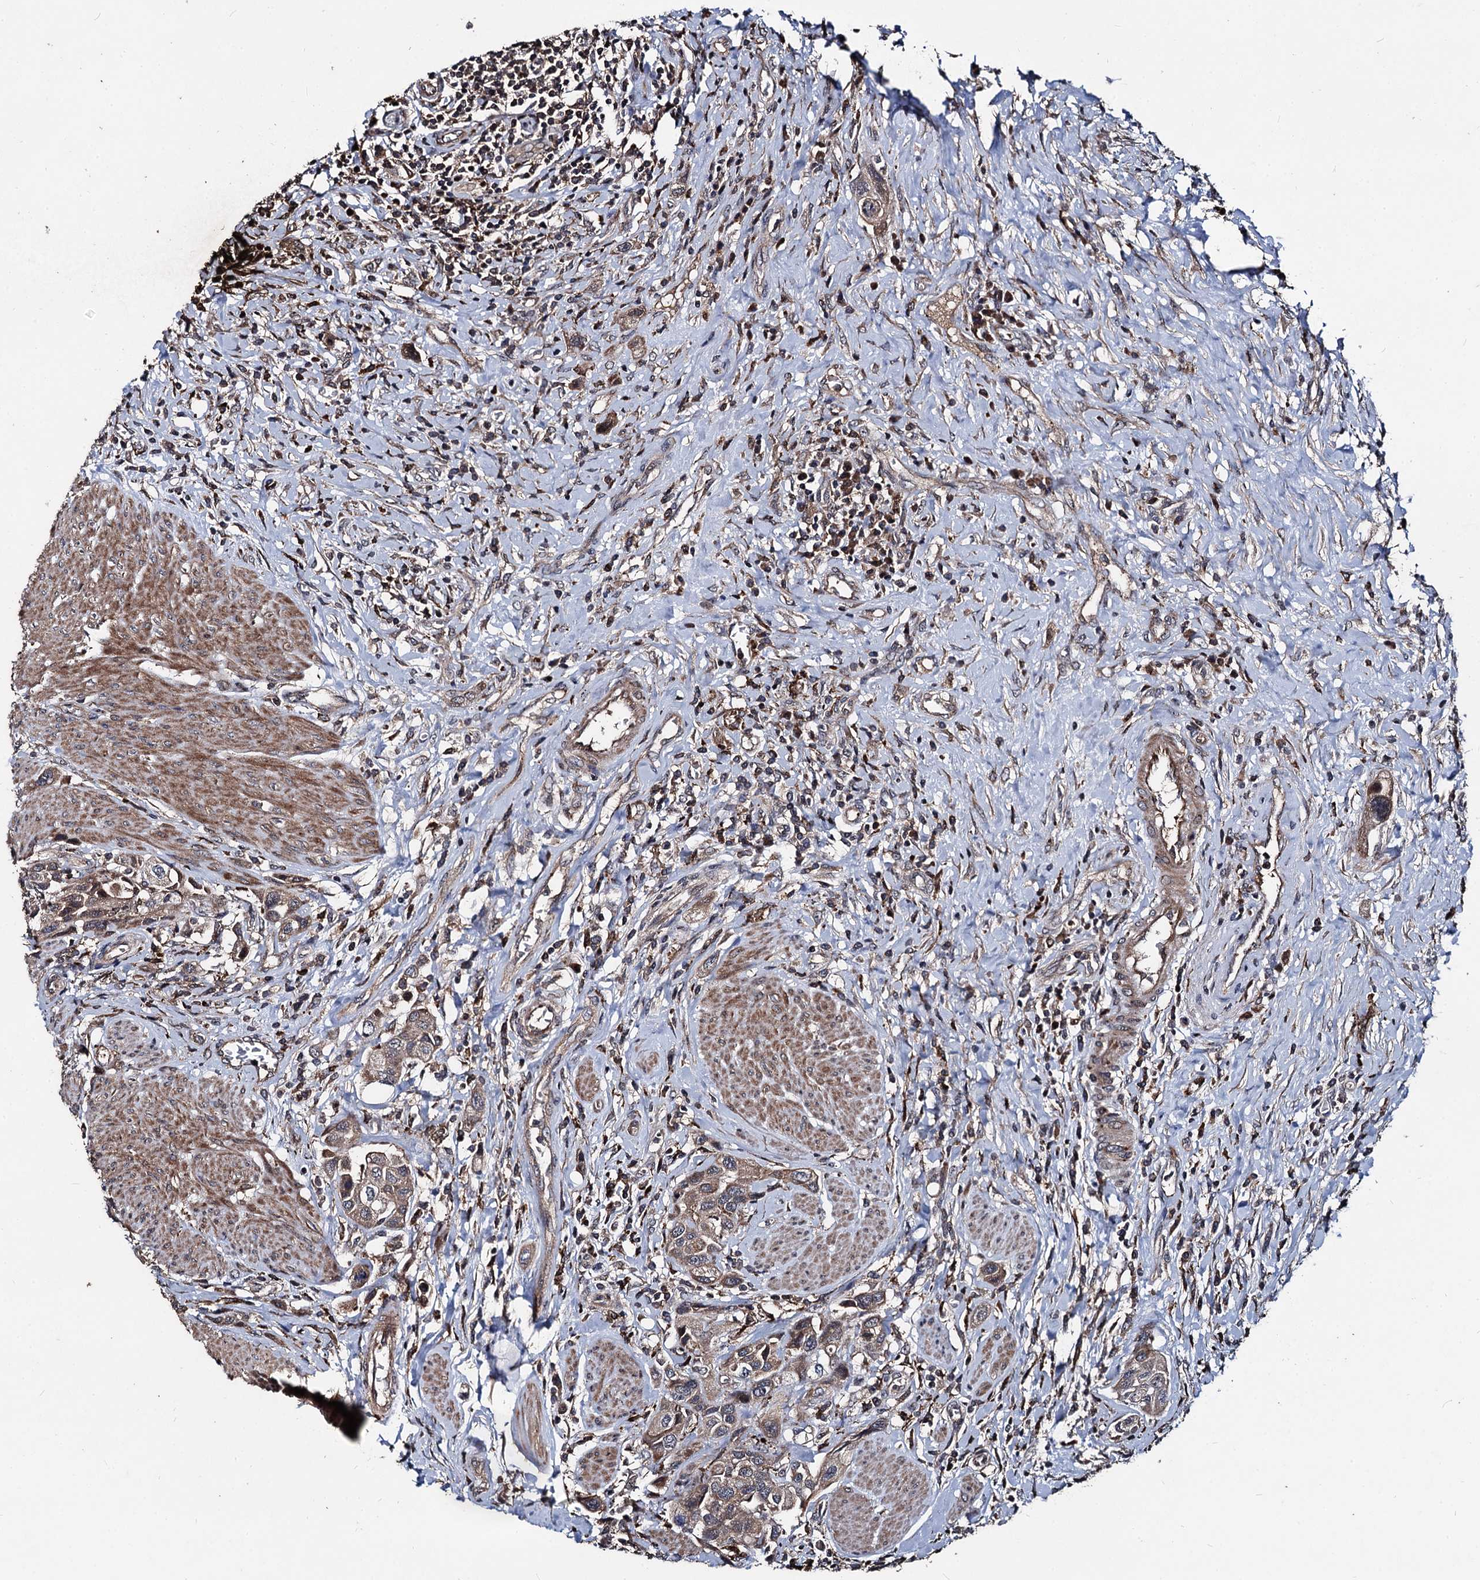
{"staining": {"intensity": "weak", "quantity": "25%-75%", "location": "cytoplasmic/membranous"}, "tissue": "urothelial cancer", "cell_type": "Tumor cells", "image_type": "cancer", "snomed": [{"axis": "morphology", "description": "Urothelial carcinoma, High grade"}, {"axis": "topography", "description": "Urinary bladder"}], "caption": "This image exhibits immunohistochemistry (IHC) staining of urothelial cancer, with low weak cytoplasmic/membranous expression in about 25%-75% of tumor cells.", "gene": "BCL2L2", "patient": {"sex": "male", "age": 50}}